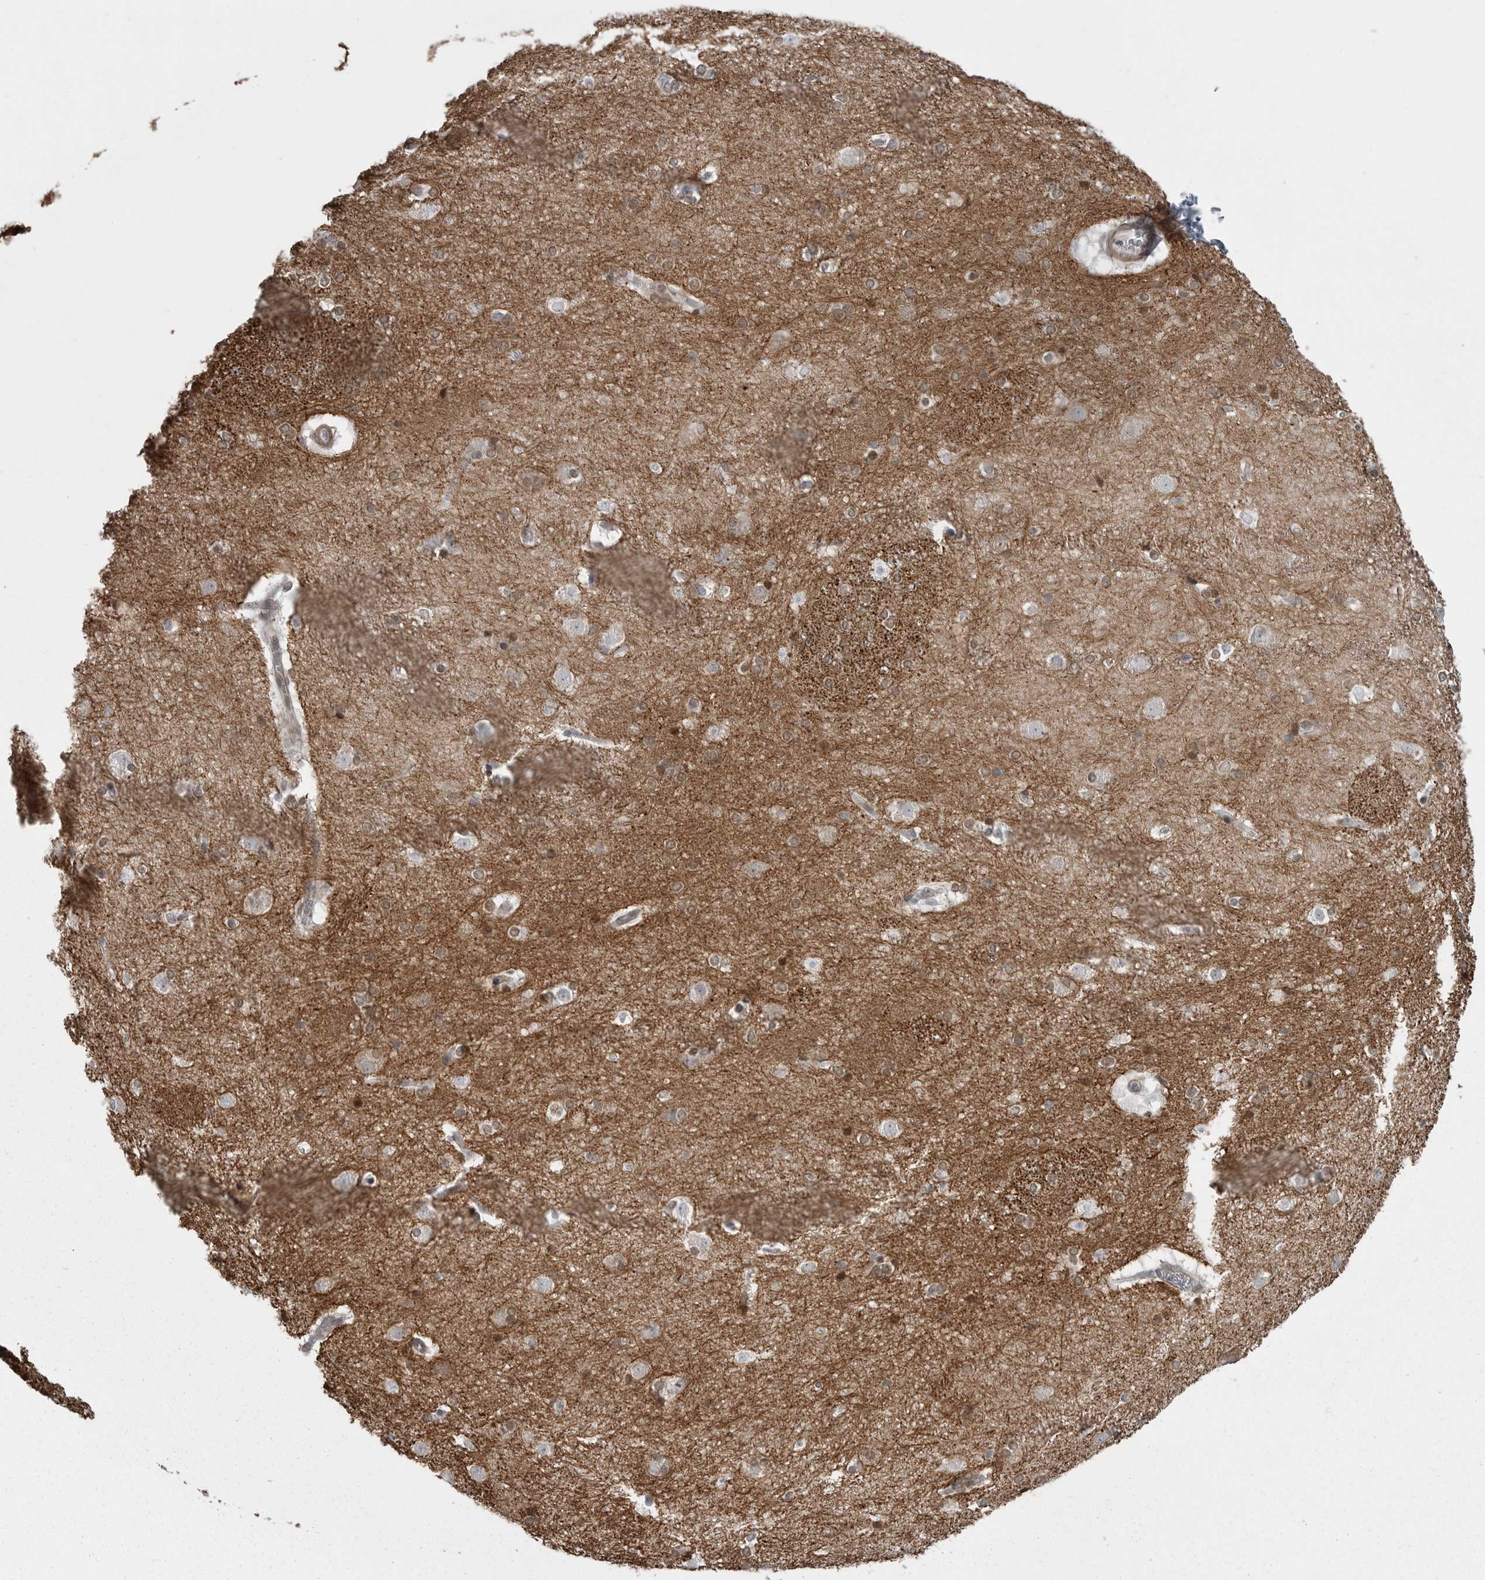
{"staining": {"intensity": "moderate", "quantity": "25%-75%", "location": "nuclear"}, "tissue": "caudate", "cell_type": "Glial cells", "image_type": "normal", "snomed": [{"axis": "morphology", "description": "Normal tissue, NOS"}, {"axis": "topography", "description": "Lateral ventricle wall"}], "caption": "IHC of benign caudate reveals medium levels of moderate nuclear staining in about 25%-75% of glial cells.", "gene": "HMGN3", "patient": {"sex": "female", "age": 19}}